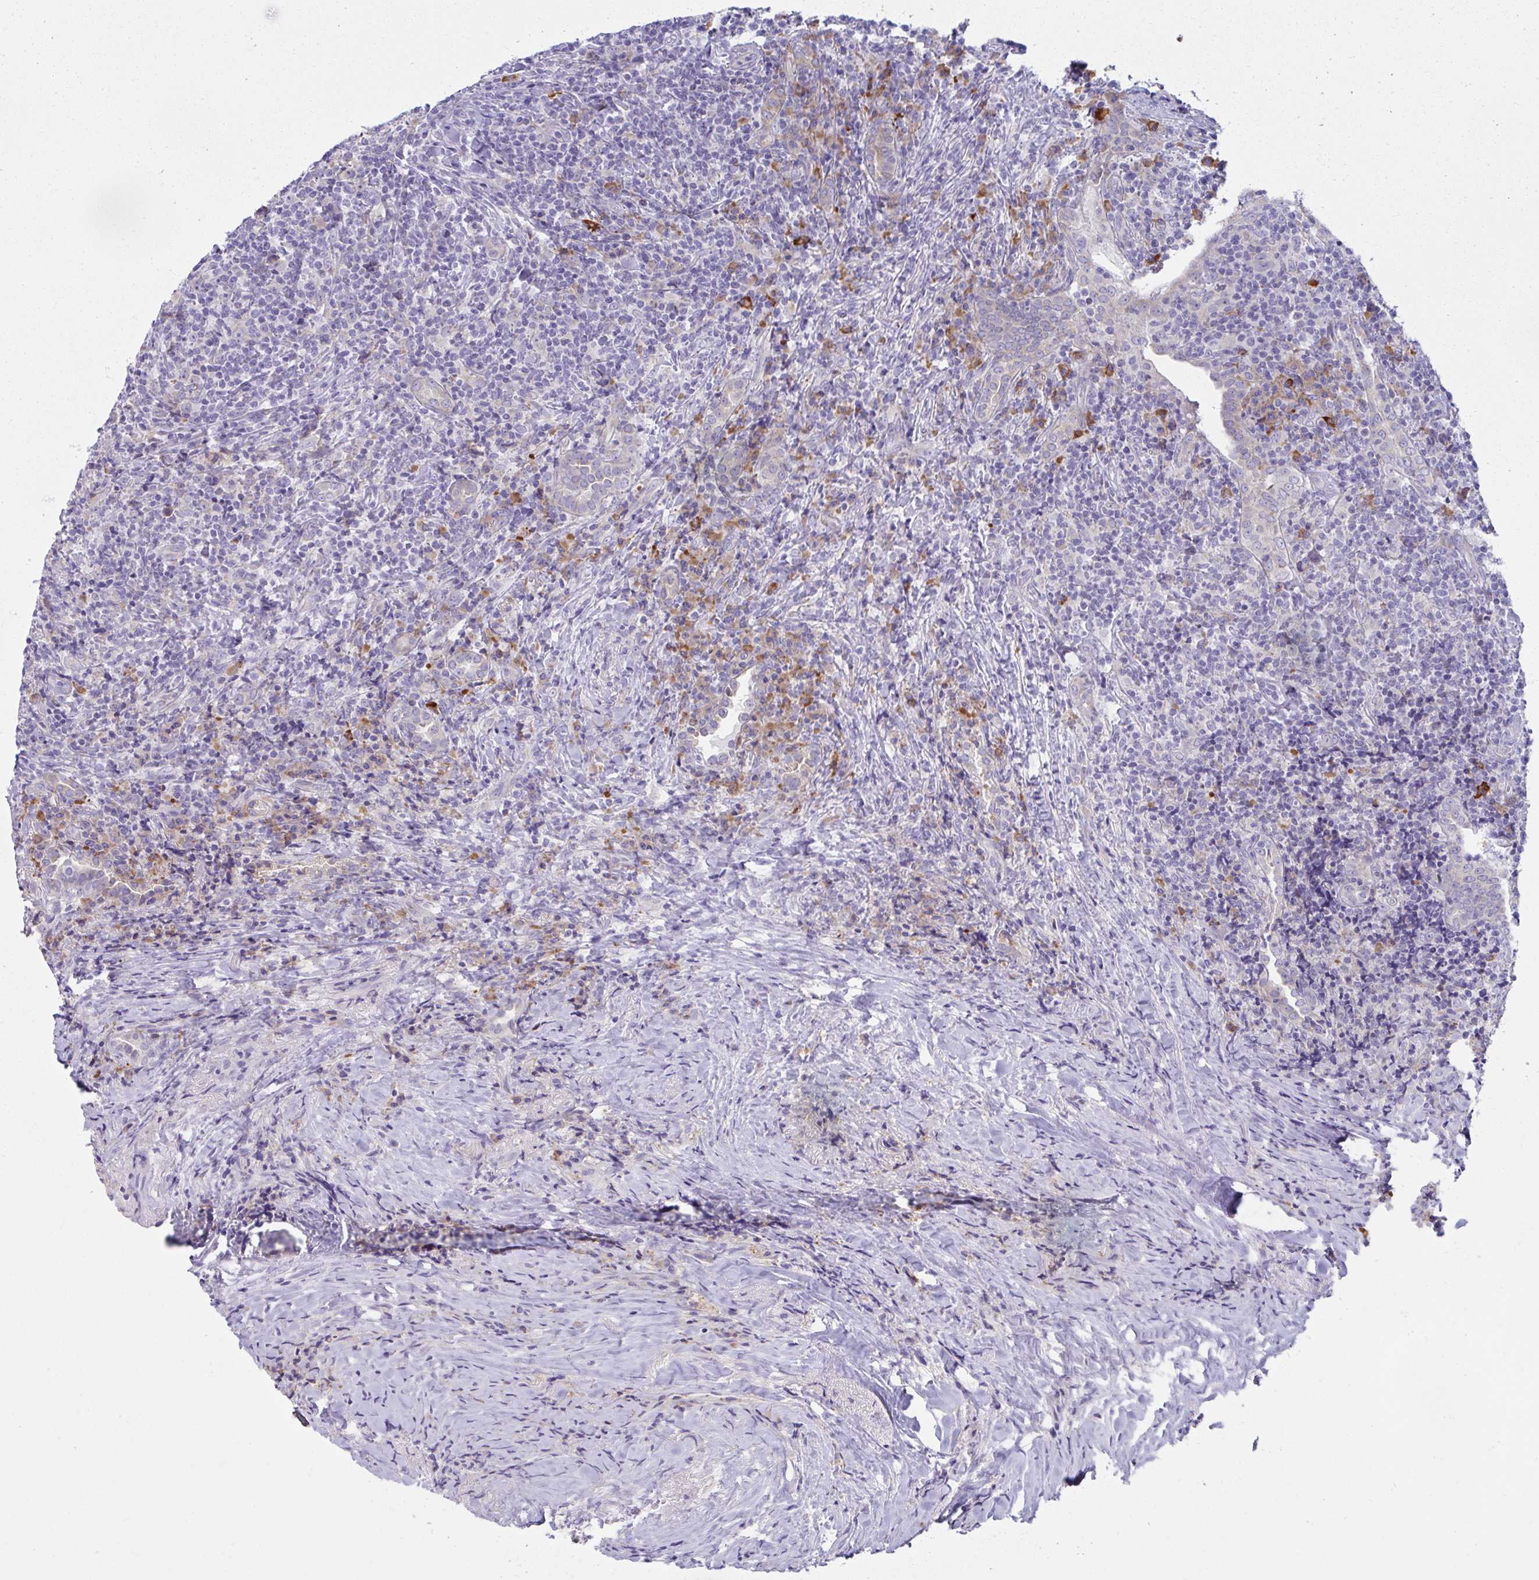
{"staining": {"intensity": "negative", "quantity": "none", "location": "none"}, "tissue": "lymphoma", "cell_type": "Tumor cells", "image_type": "cancer", "snomed": [{"axis": "morphology", "description": "Hodgkin's disease, NOS"}, {"axis": "topography", "description": "Lung"}], "caption": "Immunohistochemical staining of Hodgkin's disease displays no significant expression in tumor cells.", "gene": "FASLG", "patient": {"sex": "male", "age": 17}}